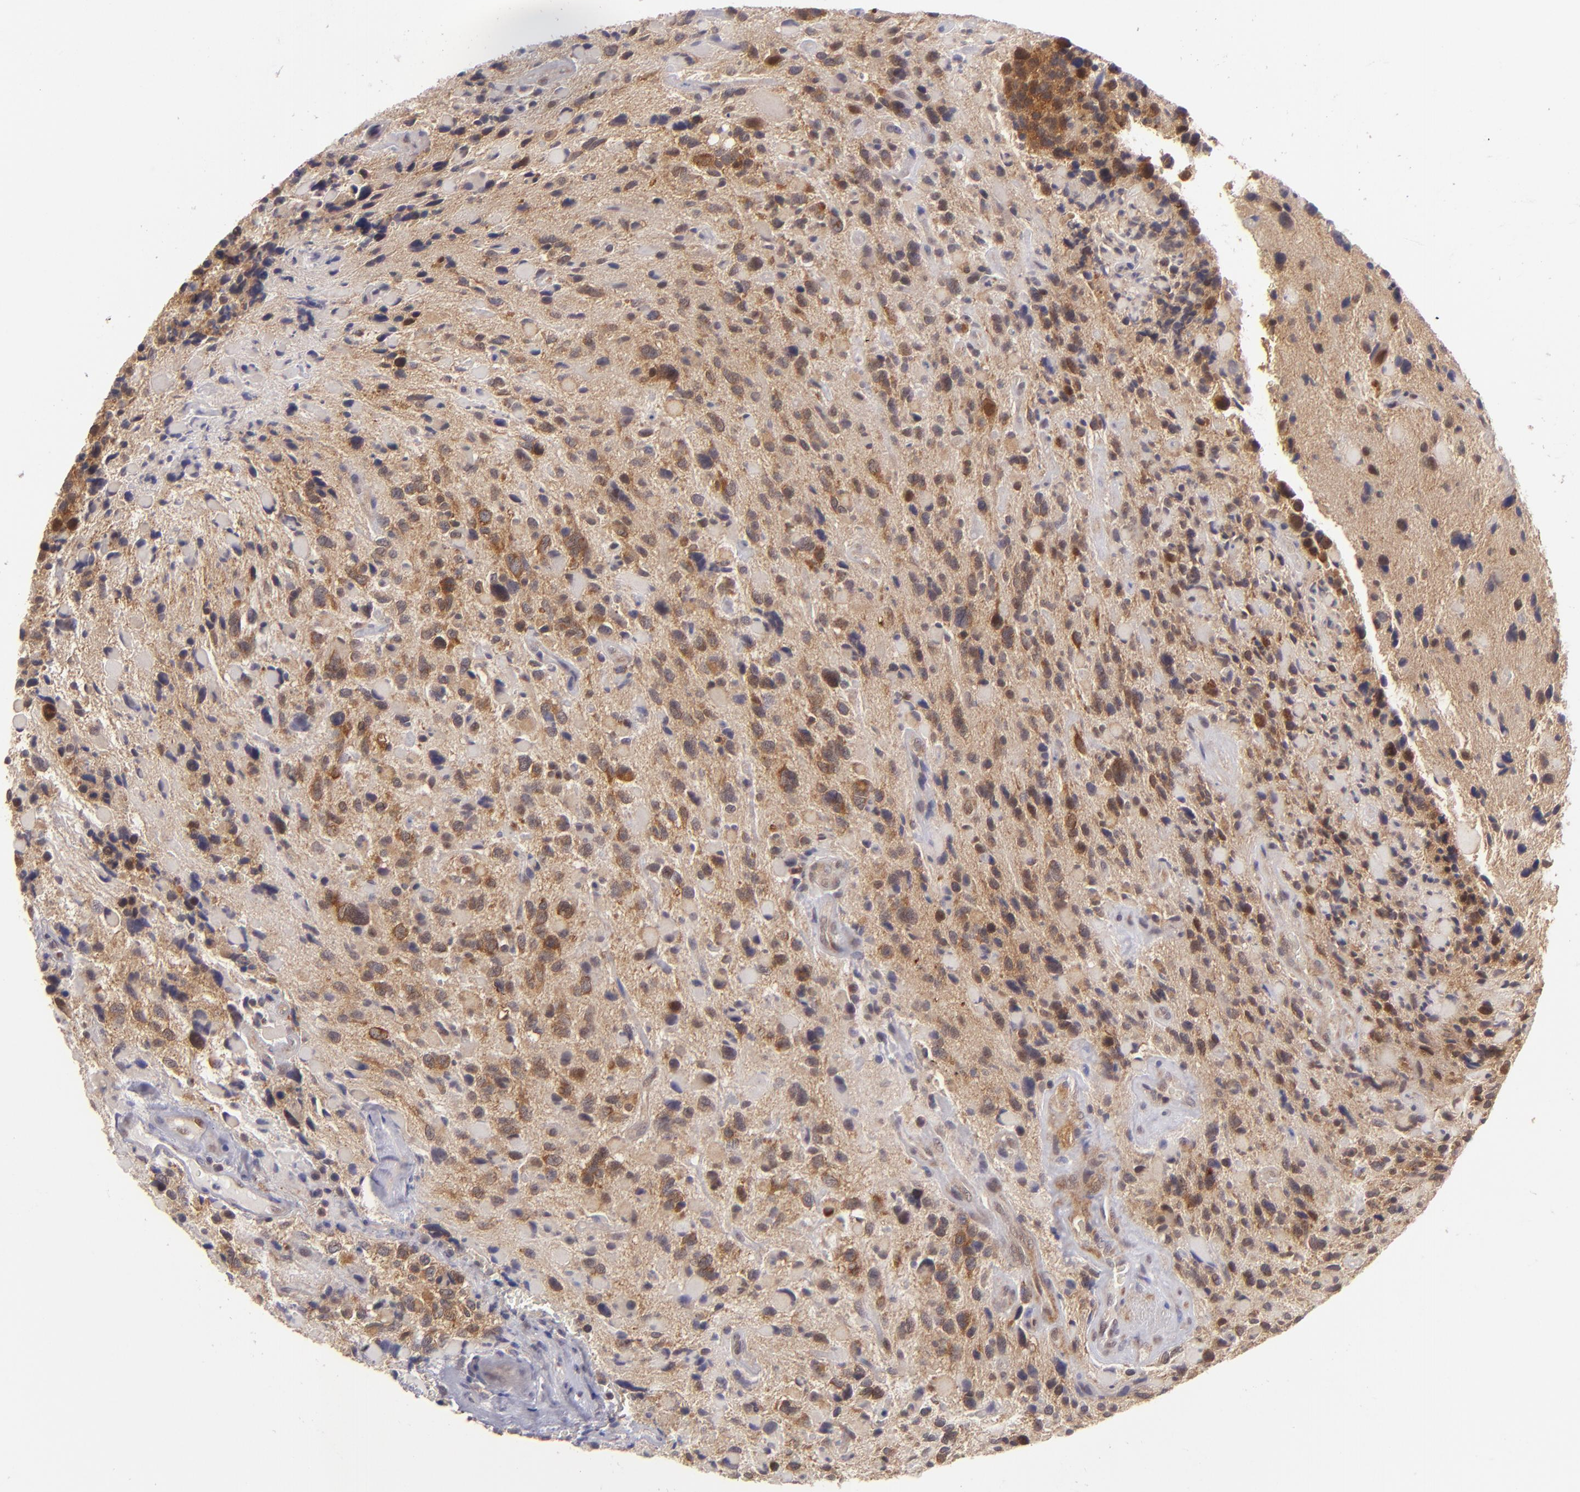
{"staining": {"intensity": "strong", "quantity": ">75%", "location": "cytoplasmic/membranous"}, "tissue": "glioma", "cell_type": "Tumor cells", "image_type": "cancer", "snomed": [{"axis": "morphology", "description": "Glioma, malignant, High grade"}, {"axis": "topography", "description": "Brain"}], "caption": "Strong cytoplasmic/membranous protein positivity is appreciated in about >75% of tumor cells in high-grade glioma (malignant).", "gene": "PTPN13", "patient": {"sex": "female", "age": 37}}